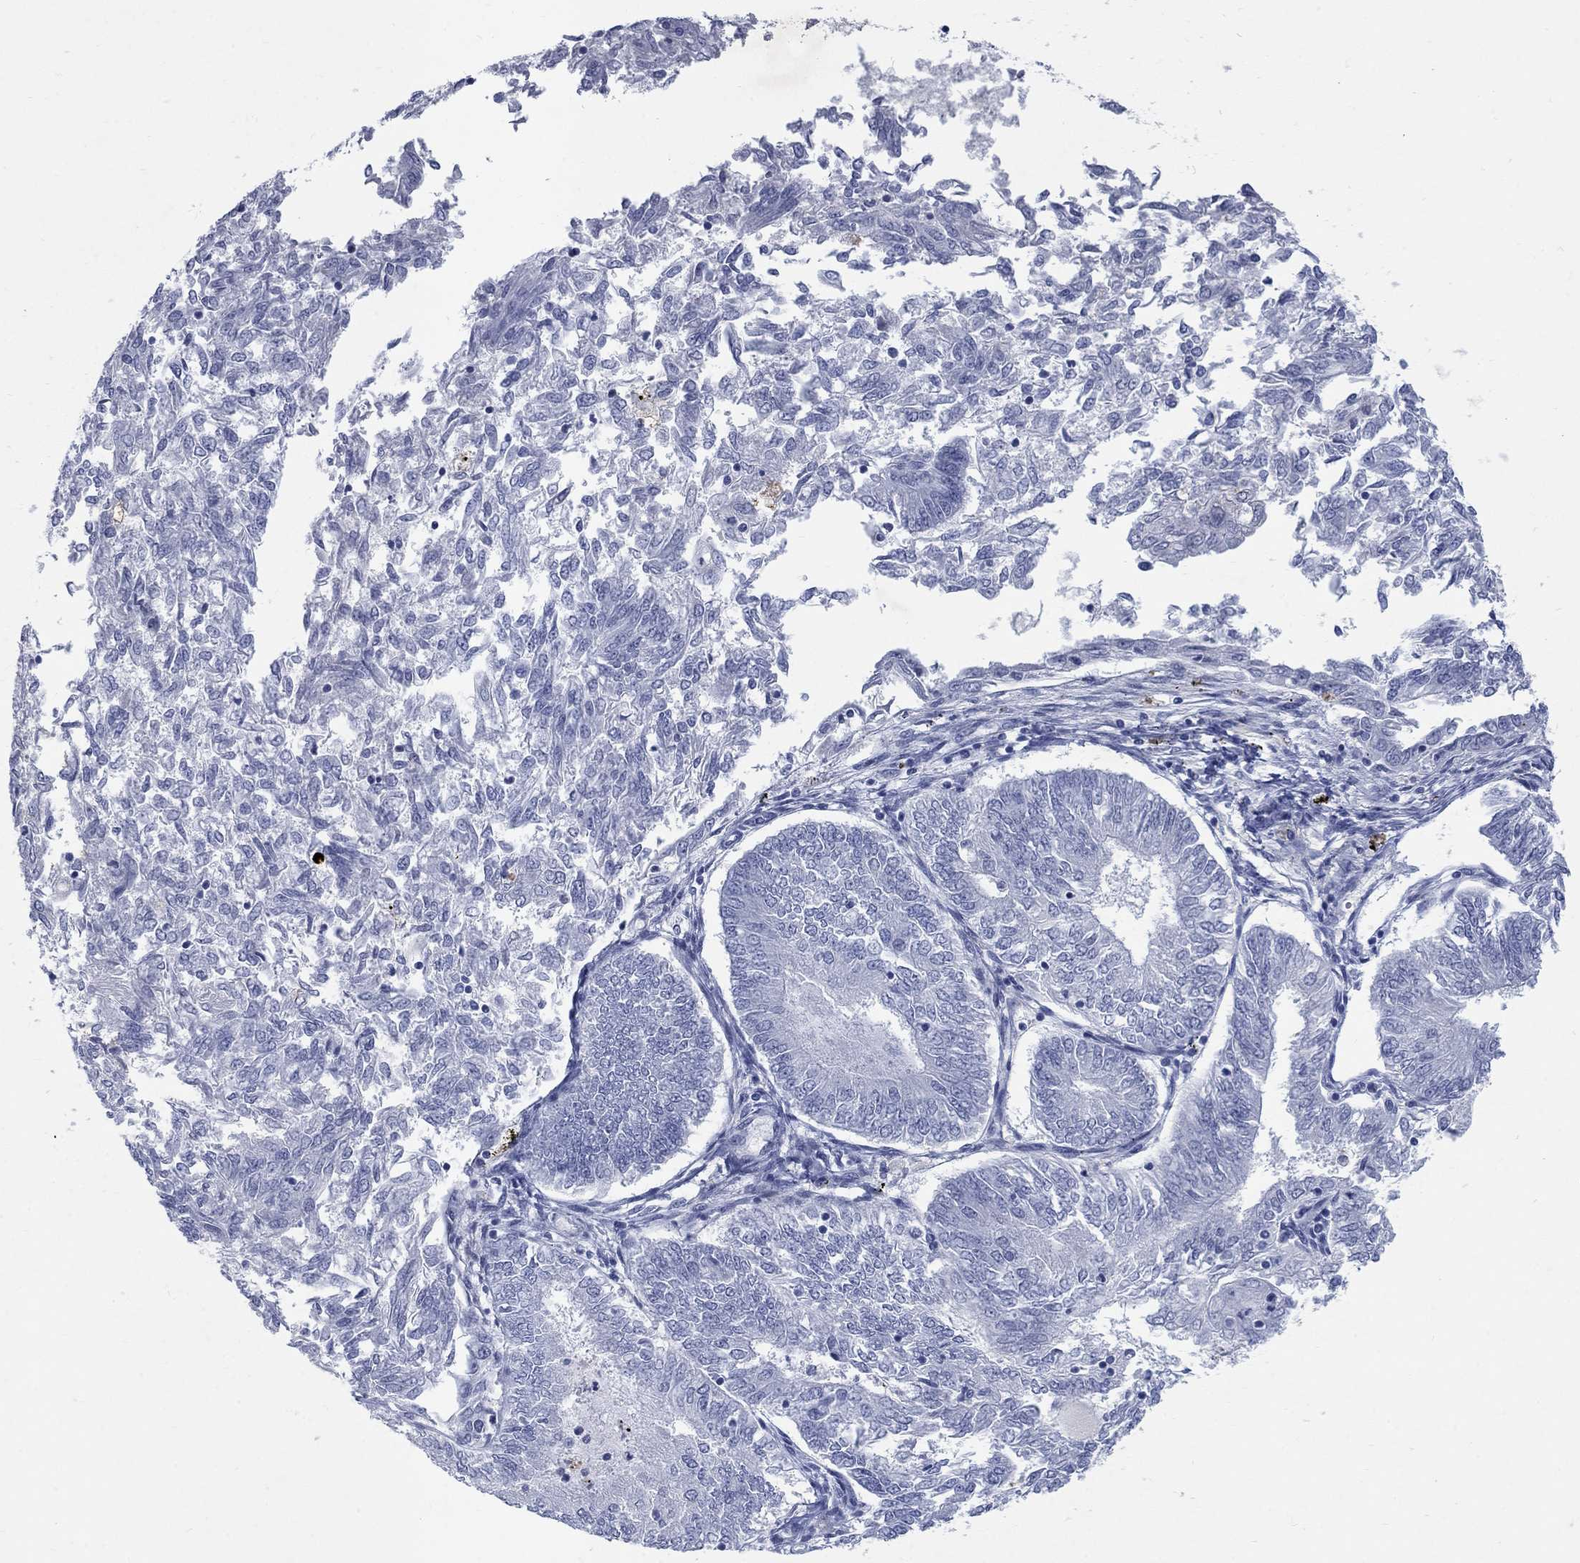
{"staining": {"intensity": "negative", "quantity": "none", "location": "none"}, "tissue": "endometrial cancer", "cell_type": "Tumor cells", "image_type": "cancer", "snomed": [{"axis": "morphology", "description": "Adenocarcinoma, NOS"}, {"axis": "topography", "description": "Endometrium"}], "caption": "Adenocarcinoma (endometrial) stained for a protein using IHC demonstrates no staining tumor cells.", "gene": "RFTN2", "patient": {"sex": "female", "age": 58}}